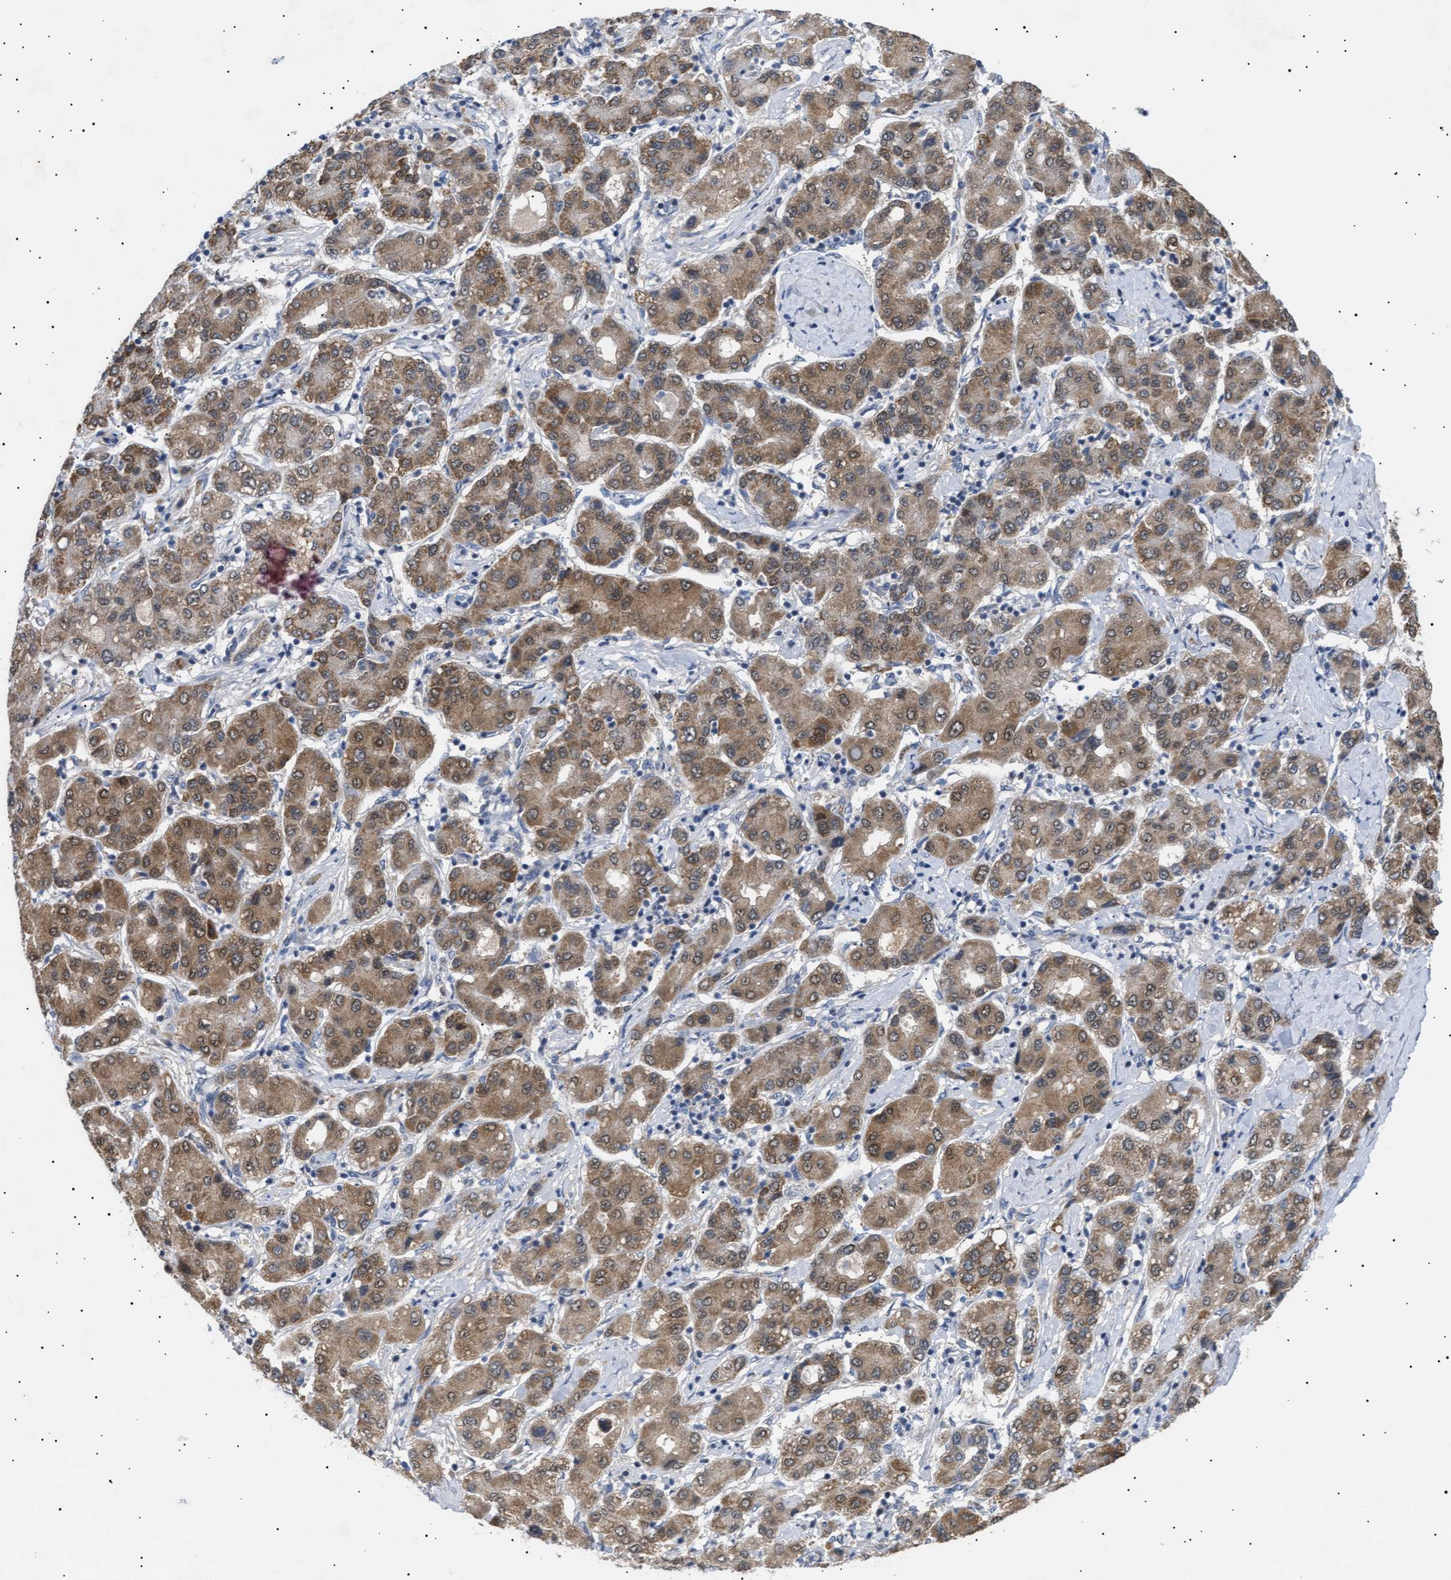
{"staining": {"intensity": "moderate", "quantity": ">75%", "location": "cytoplasmic/membranous"}, "tissue": "liver cancer", "cell_type": "Tumor cells", "image_type": "cancer", "snomed": [{"axis": "morphology", "description": "Carcinoma, Hepatocellular, NOS"}, {"axis": "topography", "description": "Liver"}], "caption": "Human liver cancer (hepatocellular carcinoma) stained with a brown dye exhibits moderate cytoplasmic/membranous positive positivity in approximately >75% of tumor cells.", "gene": "SIRT5", "patient": {"sex": "male", "age": 65}}